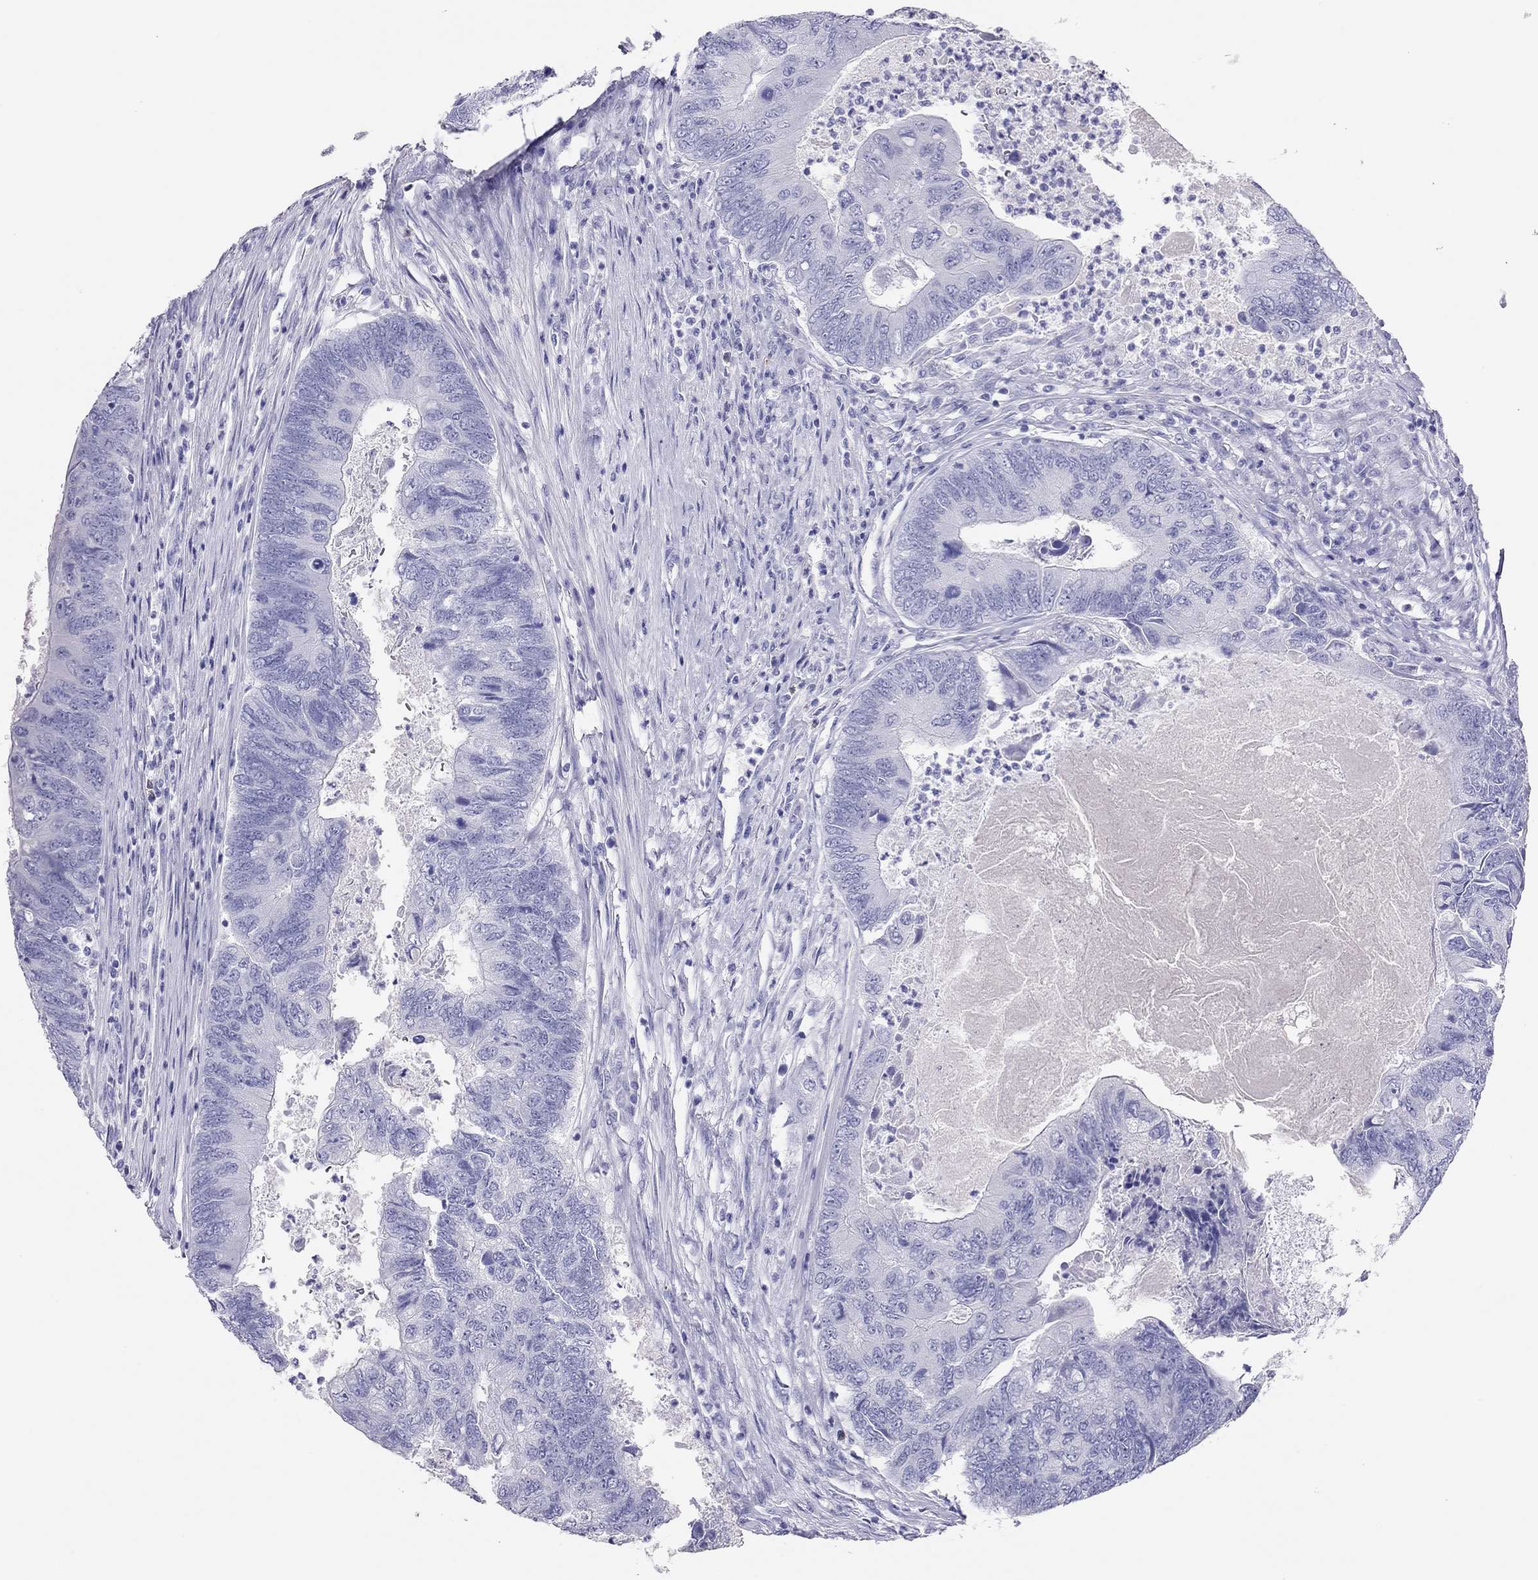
{"staining": {"intensity": "negative", "quantity": "none", "location": "none"}, "tissue": "colorectal cancer", "cell_type": "Tumor cells", "image_type": "cancer", "snomed": [{"axis": "morphology", "description": "Adenocarcinoma, NOS"}, {"axis": "topography", "description": "Colon"}], "caption": "Tumor cells are negative for protein expression in human colorectal adenocarcinoma.", "gene": "TSHB", "patient": {"sex": "female", "age": 67}}